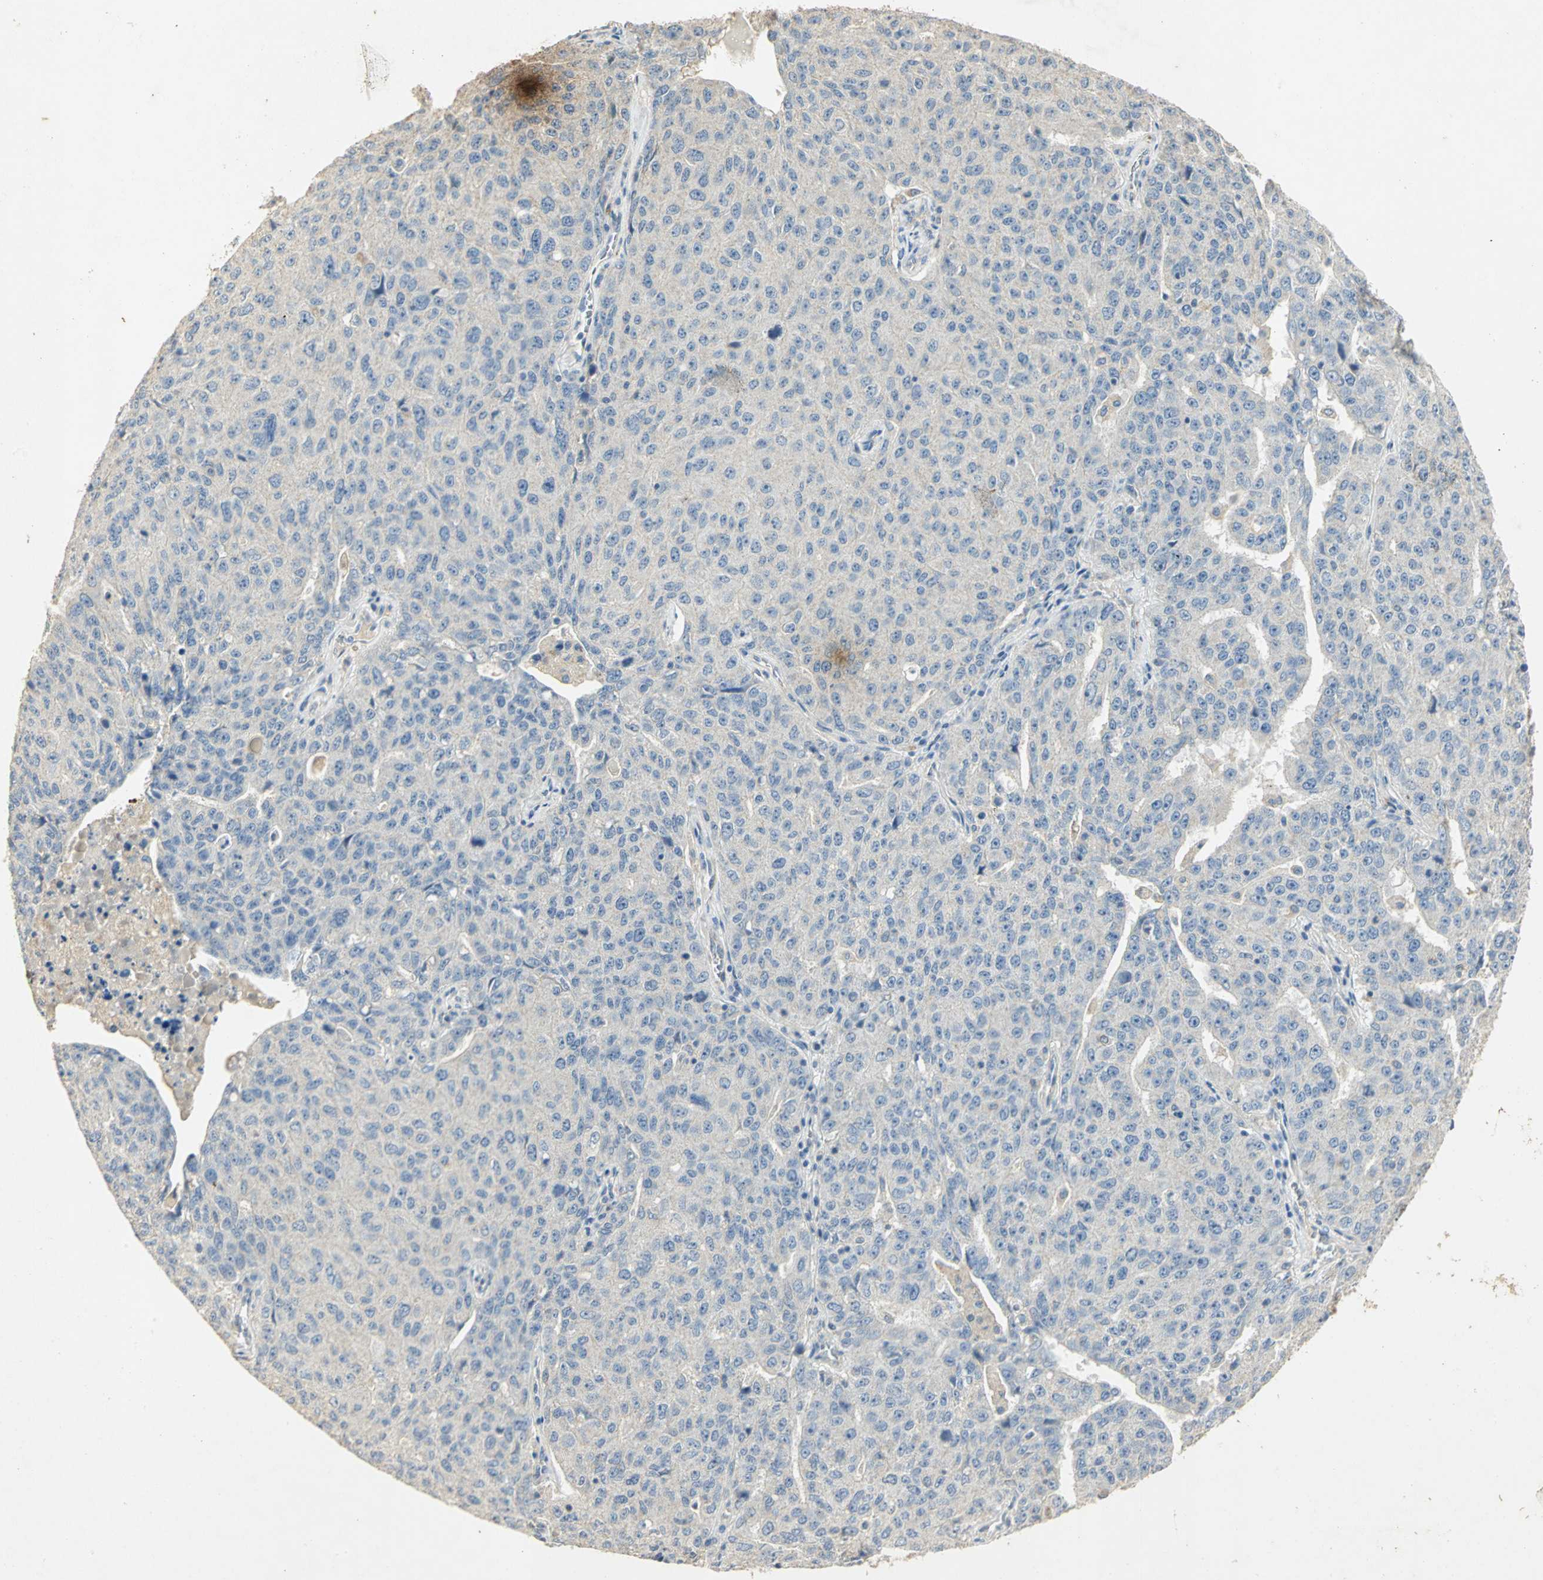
{"staining": {"intensity": "negative", "quantity": "none", "location": "none"}, "tissue": "ovarian cancer", "cell_type": "Tumor cells", "image_type": "cancer", "snomed": [{"axis": "morphology", "description": "Carcinoma, endometroid"}, {"axis": "topography", "description": "Ovary"}], "caption": "IHC photomicrograph of neoplastic tissue: human ovarian cancer stained with DAB shows no significant protein staining in tumor cells.", "gene": "ASB9", "patient": {"sex": "female", "age": 62}}